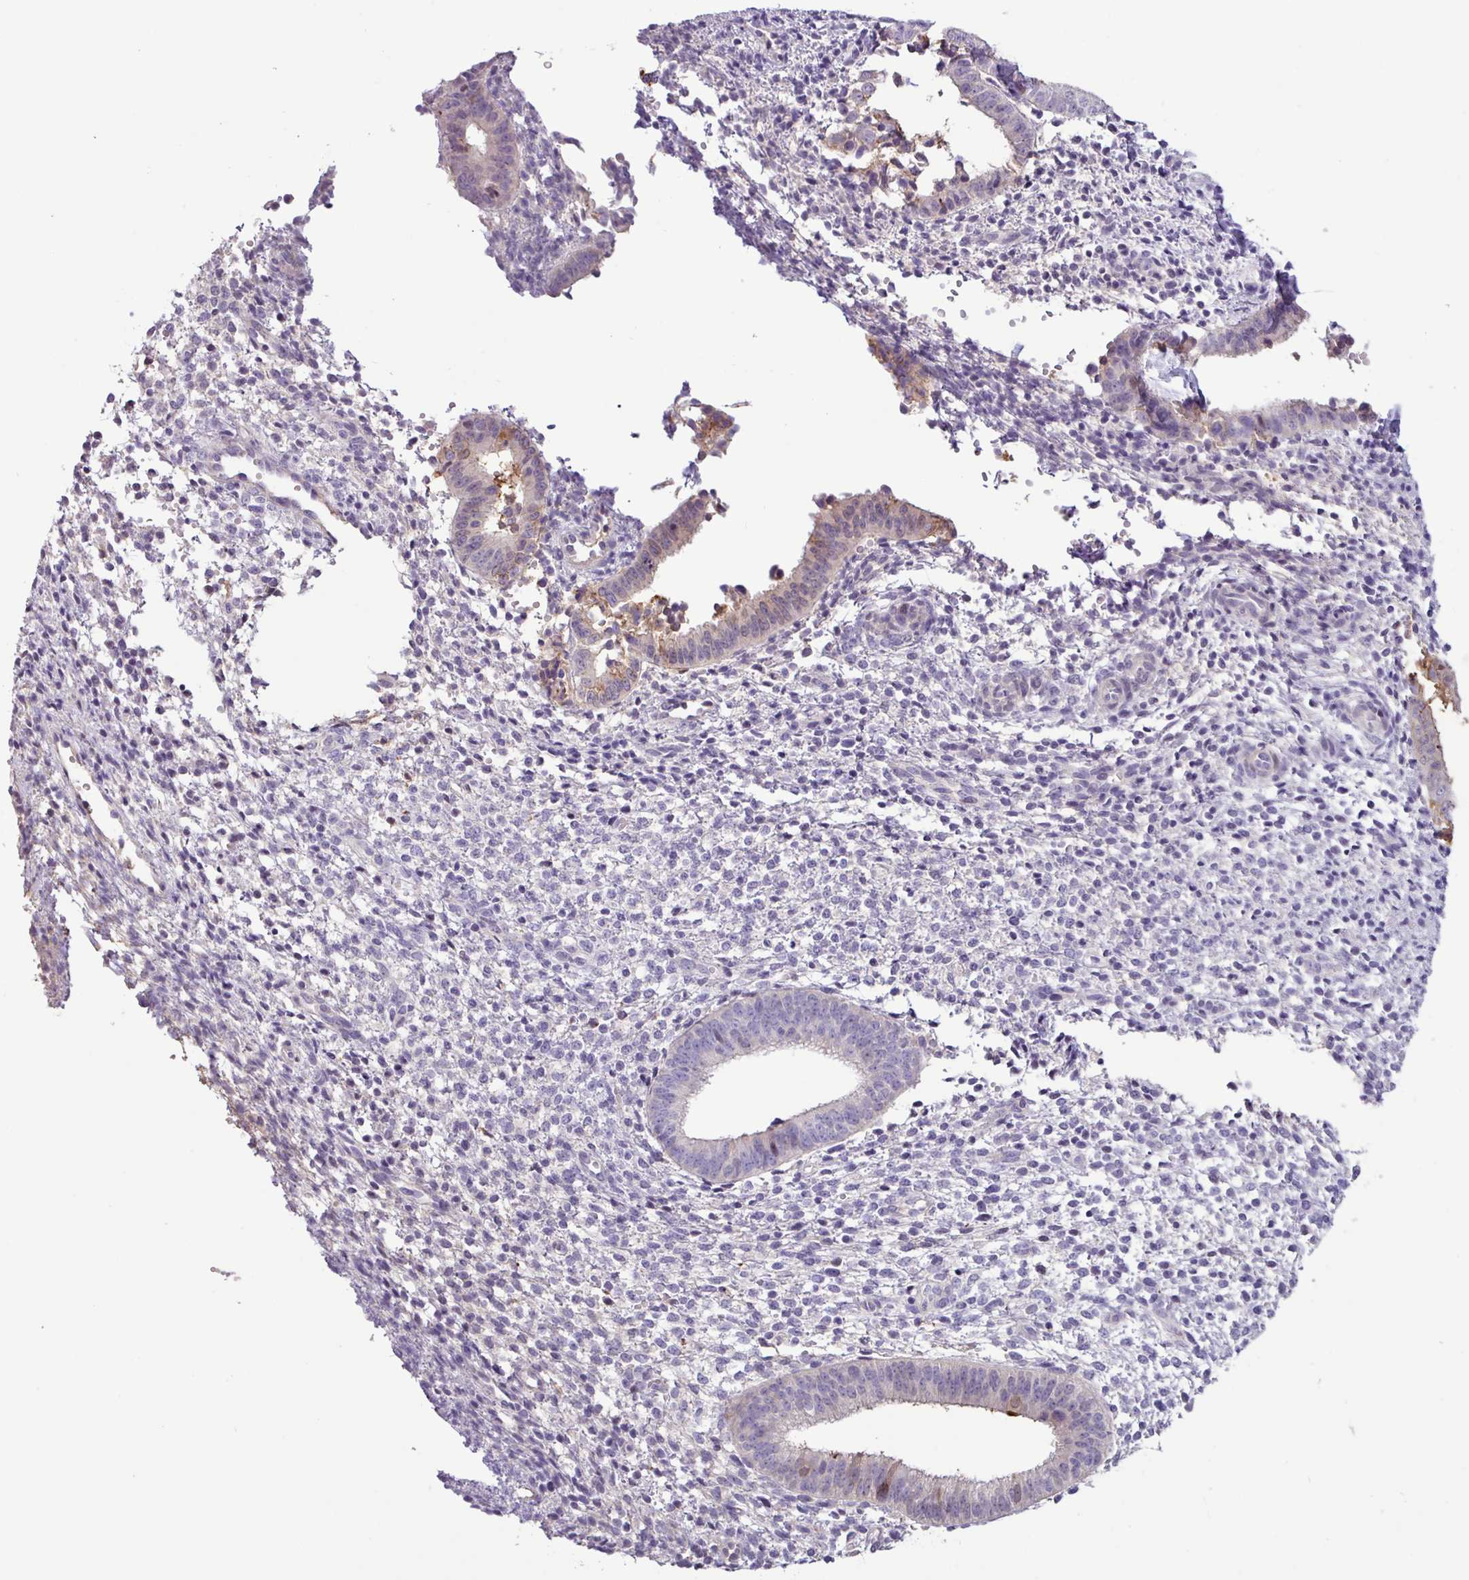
{"staining": {"intensity": "negative", "quantity": "none", "location": "none"}, "tissue": "endometrium", "cell_type": "Cells in endometrial stroma", "image_type": "normal", "snomed": [{"axis": "morphology", "description": "Normal tissue, NOS"}, {"axis": "topography", "description": "Endometrium"}], "caption": "The IHC image has no significant expression in cells in endometrial stroma of endometrium. (DAB immunohistochemistry with hematoxylin counter stain).", "gene": "PNLDC1", "patient": {"sex": "female", "age": 49}}